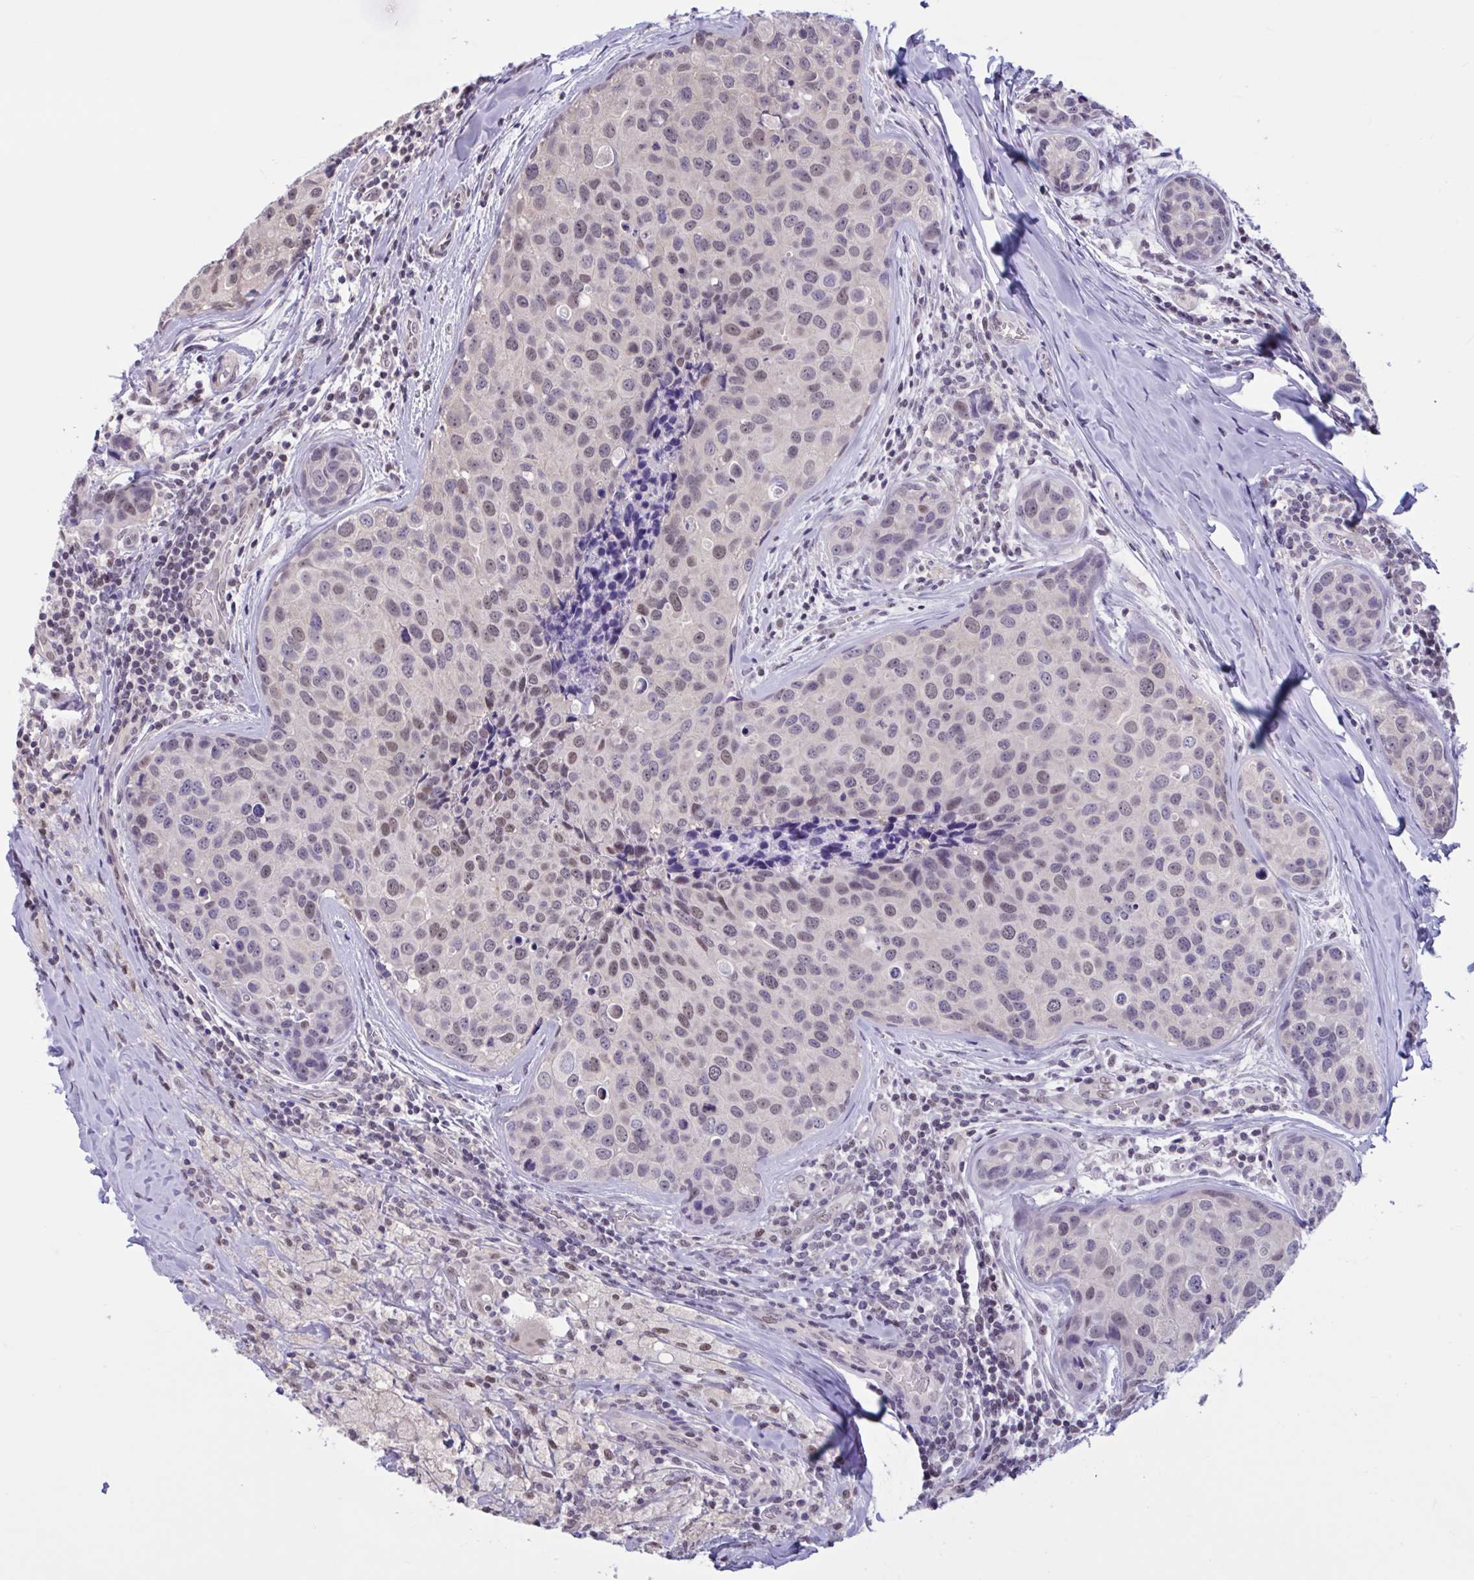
{"staining": {"intensity": "weak", "quantity": ">75%", "location": "nuclear"}, "tissue": "breast cancer", "cell_type": "Tumor cells", "image_type": "cancer", "snomed": [{"axis": "morphology", "description": "Duct carcinoma"}, {"axis": "topography", "description": "Breast"}], "caption": "Weak nuclear positivity is appreciated in about >75% of tumor cells in breast cancer (intraductal carcinoma). Nuclei are stained in blue.", "gene": "RBL1", "patient": {"sex": "female", "age": 24}}